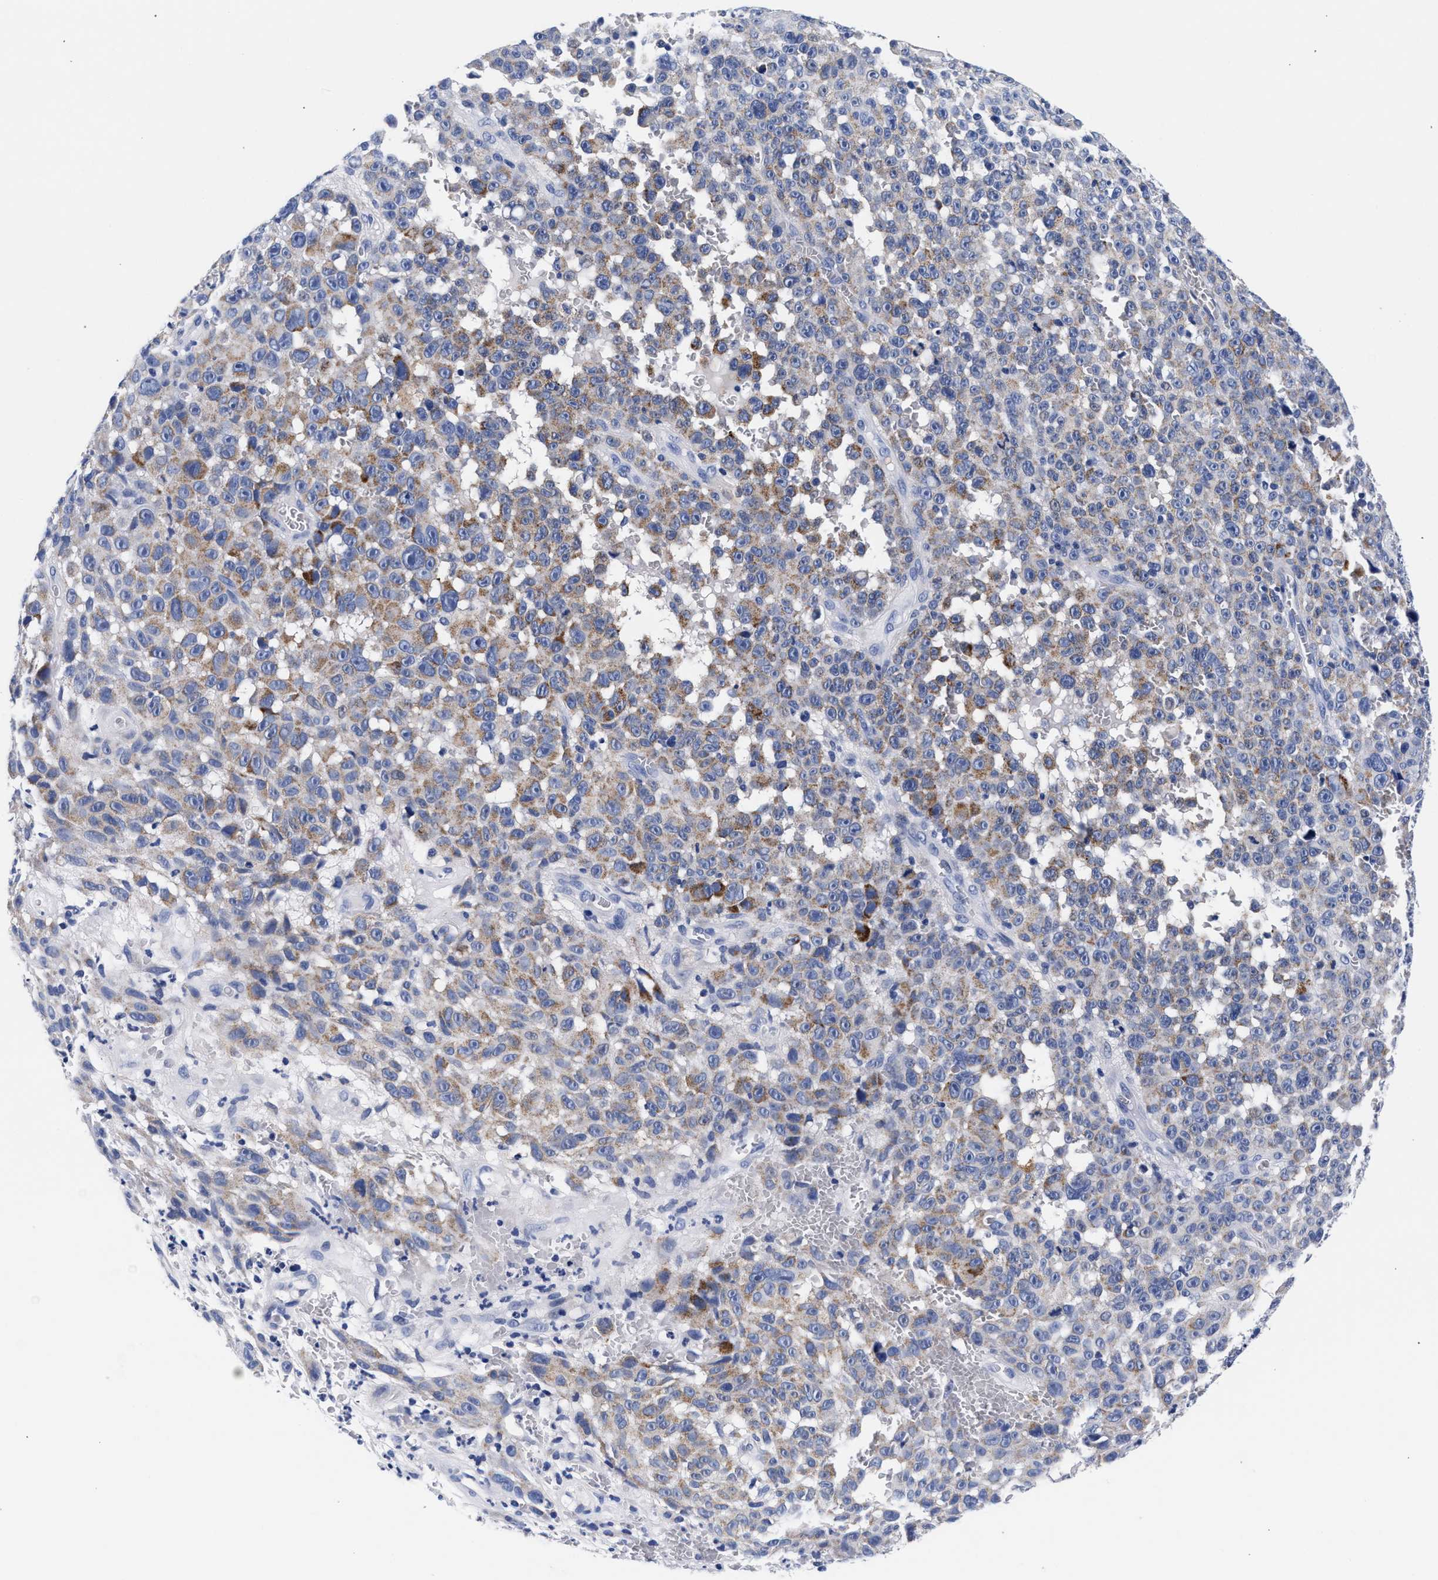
{"staining": {"intensity": "moderate", "quantity": ">75%", "location": "cytoplasmic/membranous"}, "tissue": "melanoma", "cell_type": "Tumor cells", "image_type": "cancer", "snomed": [{"axis": "morphology", "description": "Malignant melanoma, NOS"}, {"axis": "topography", "description": "Skin"}], "caption": "A high-resolution micrograph shows immunohistochemistry (IHC) staining of melanoma, which displays moderate cytoplasmic/membranous expression in about >75% of tumor cells. (brown staining indicates protein expression, while blue staining denotes nuclei).", "gene": "RAB3B", "patient": {"sex": "female", "age": 82}}